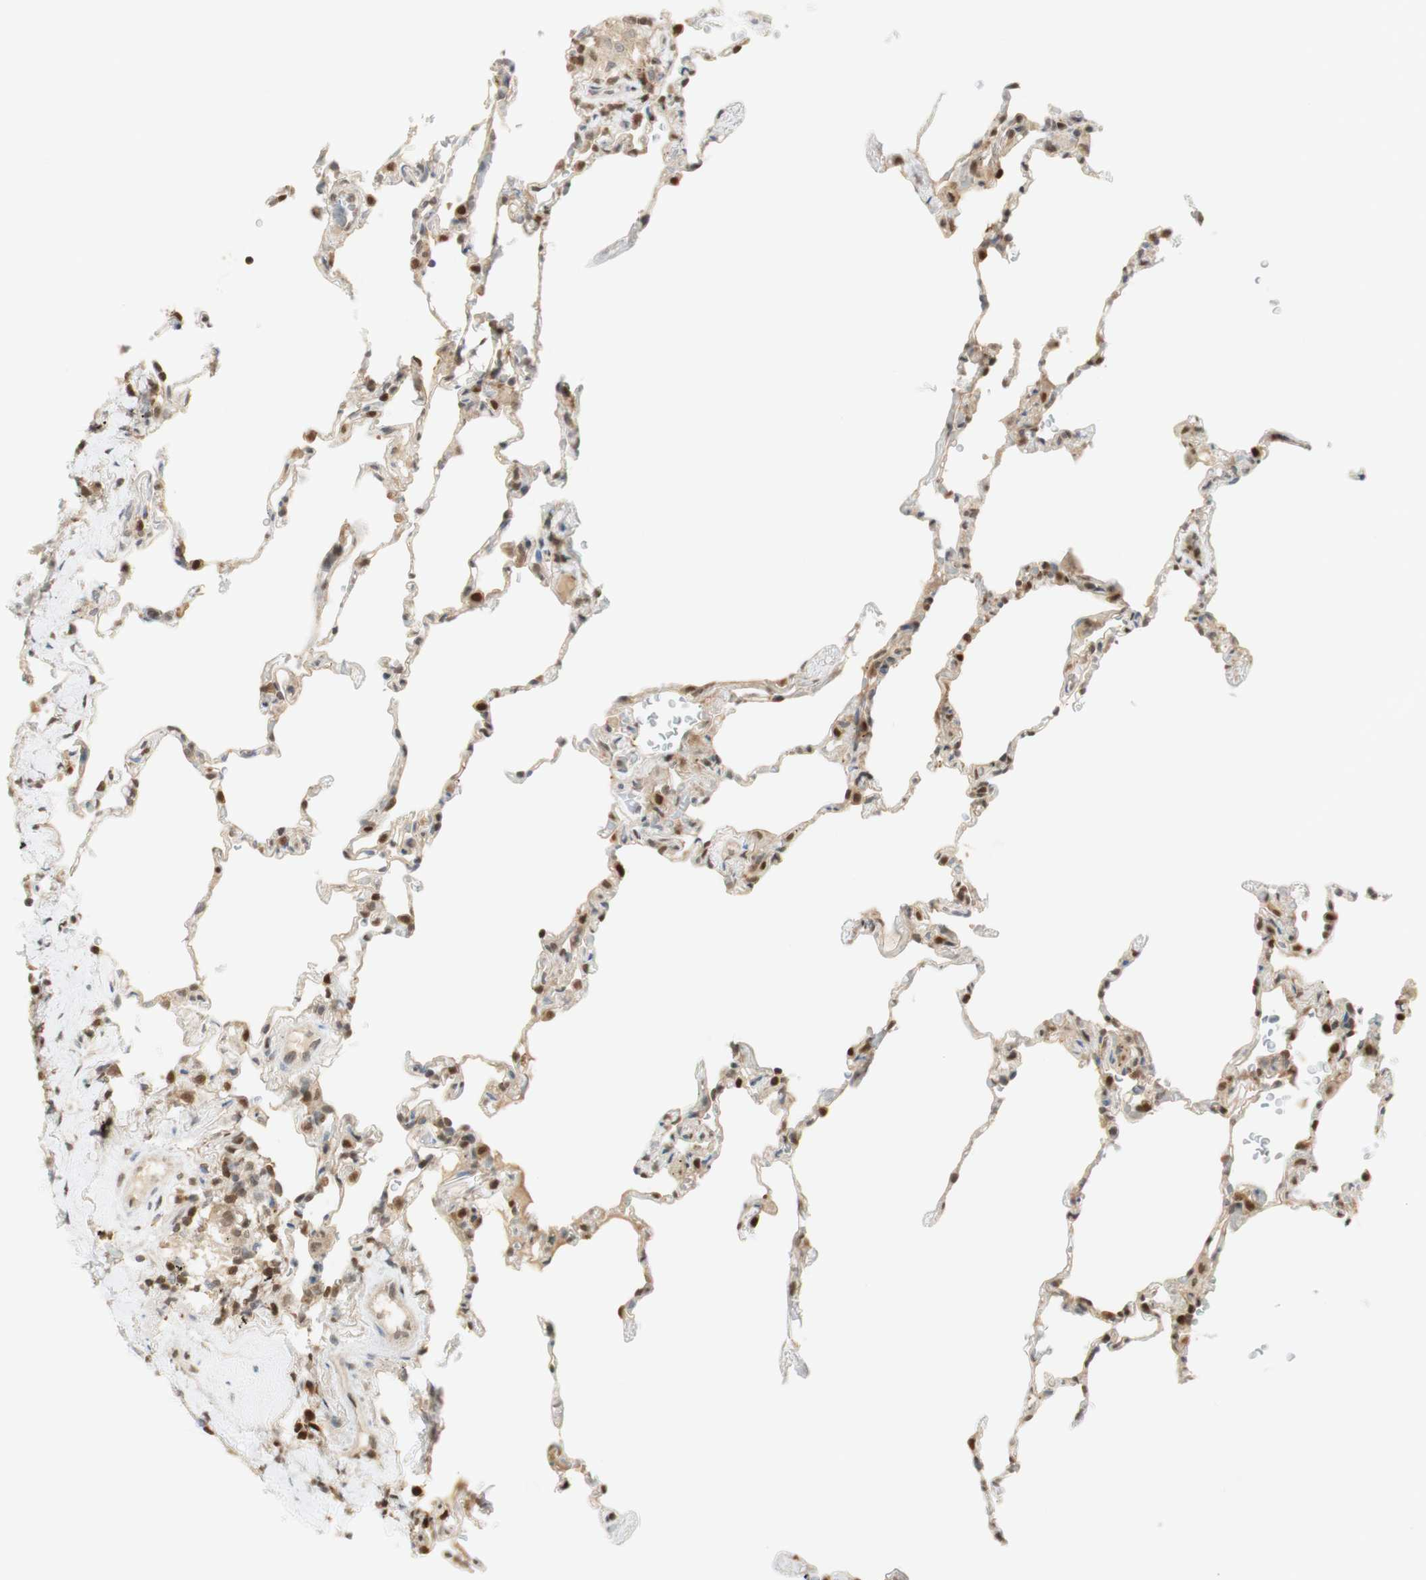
{"staining": {"intensity": "moderate", "quantity": ">75%", "location": "cytoplasmic/membranous,nuclear"}, "tissue": "lung", "cell_type": "Alveolar cells", "image_type": "normal", "snomed": [{"axis": "morphology", "description": "Normal tissue, NOS"}, {"axis": "topography", "description": "Lung"}], "caption": "Immunohistochemistry (IHC) of unremarkable lung reveals medium levels of moderate cytoplasmic/membranous,nuclear staining in approximately >75% of alveolar cells.", "gene": "NAP1L4", "patient": {"sex": "male", "age": 59}}